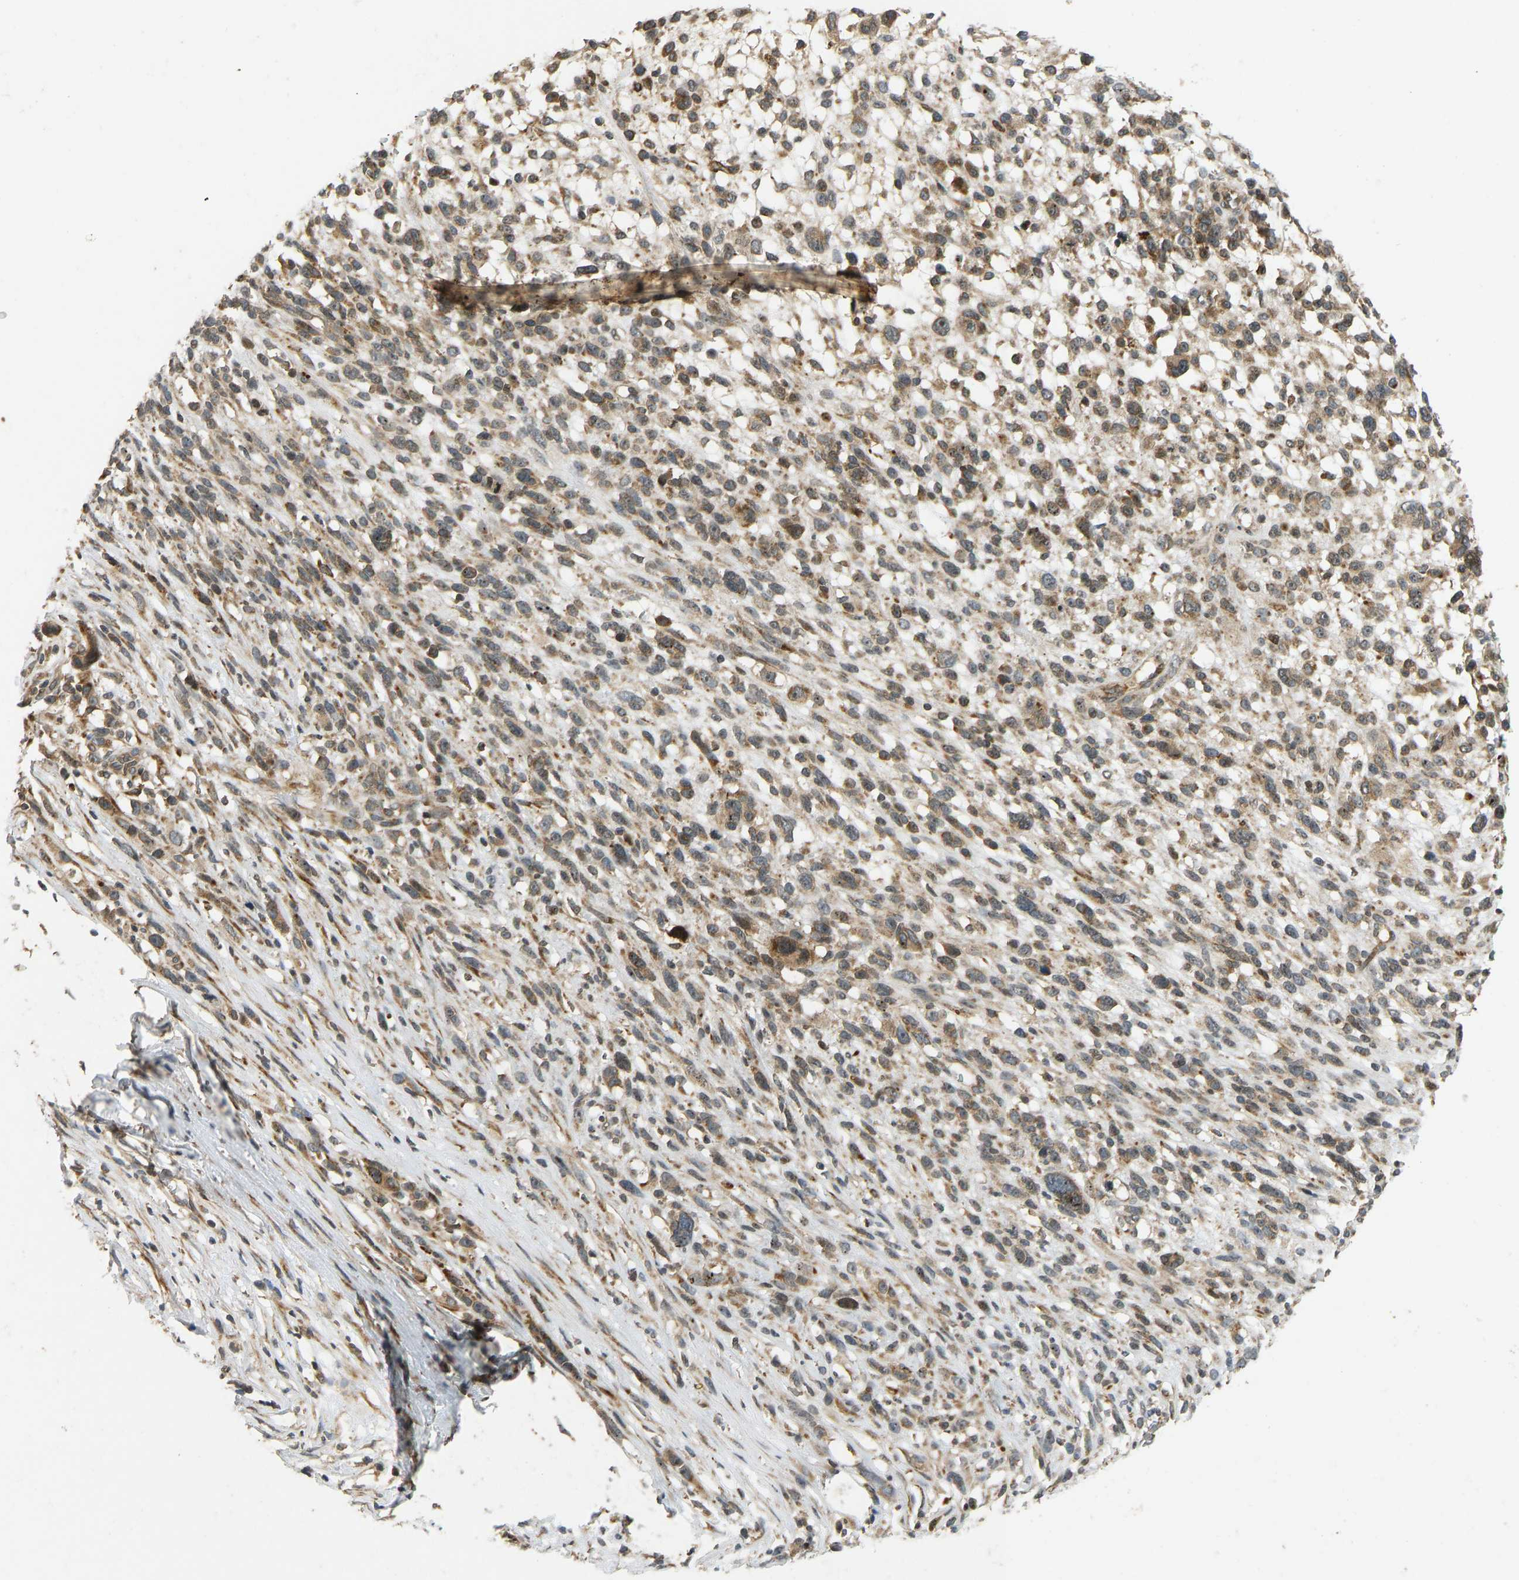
{"staining": {"intensity": "moderate", "quantity": ">75%", "location": "cytoplasmic/membranous"}, "tissue": "melanoma", "cell_type": "Tumor cells", "image_type": "cancer", "snomed": [{"axis": "morphology", "description": "Malignant melanoma, NOS"}, {"axis": "topography", "description": "Skin"}], "caption": "Immunohistochemical staining of human malignant melanoma exhibits medium levels of moderate cytoplasmic/membranous protein staining in approximately >75% of tumor cells.", "gene": "RPN2", "patient": {"sex": "female", "age": 55}}